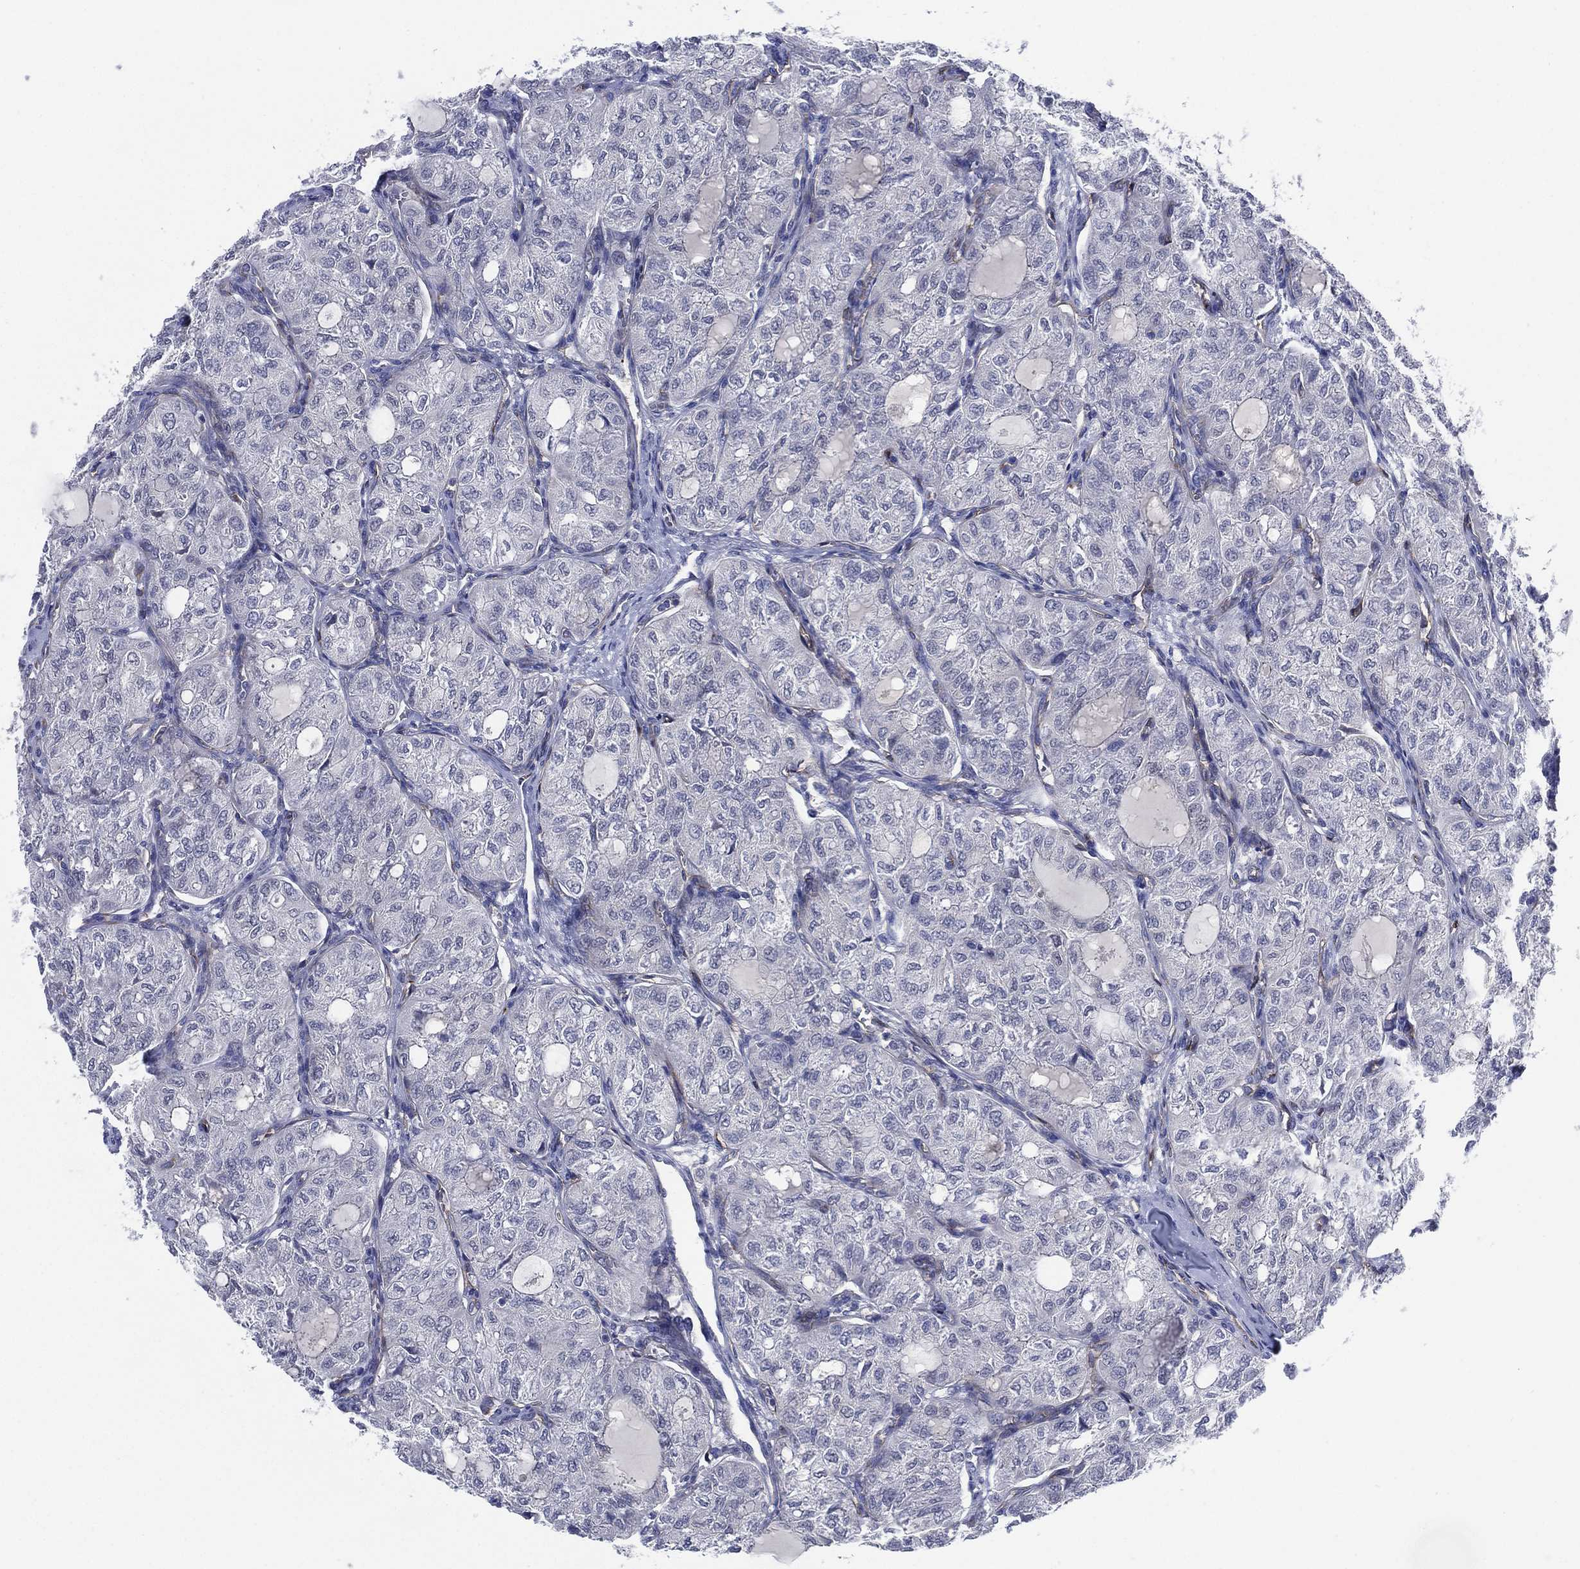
{"staining": {"intensity": "negative", "quantity": "none", "location": "none"}, "tissue": "thyroid cancer", "cell_type": "Tumor cells", "image_type": "cancer", "snomed": [{"axis": "morphology", "description": "Follicular adenoma carcinoma, NOS"}, {"axis": "topography", "description": "Thyroid gland"}], "caption": "Human follicular adenoma carcinoma (thyroid) stained for a protein using immunohistochemistry exhibits no expression in tumor cells.", "gene": "C5orf46", "patient": {"sex": "male", "age": 75}}